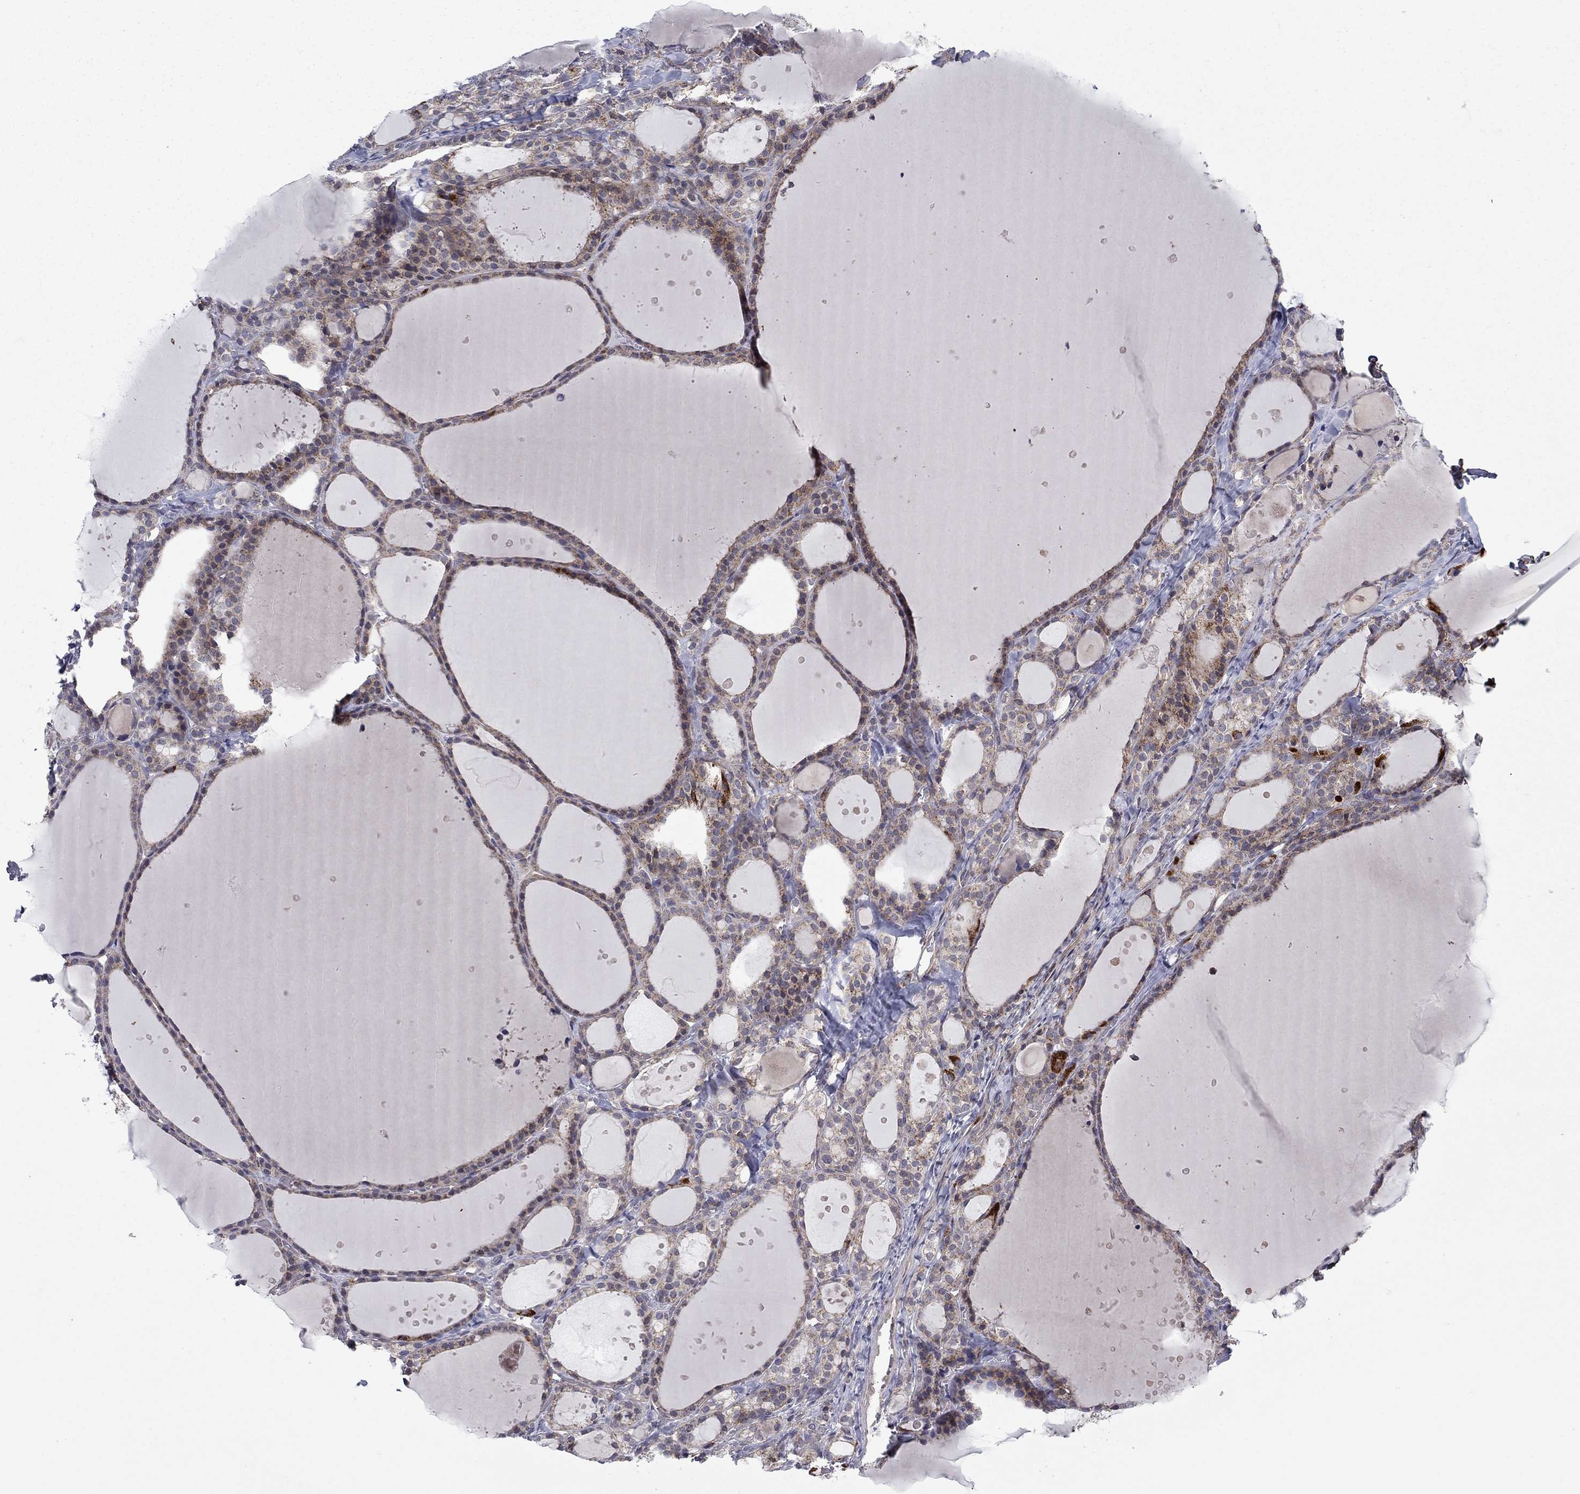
{"staining": {"intensity": "moderate", "quantity": "<25%", "location": "cytoplasmic/membranous"}, "tissue": "thyroid gland", "cell_type": "Glandular cells", "image_type": "normal", "snomed": [{"axis": "morphology", "description": "Normal tissue, NOS"}, {"axis": "topography", "description": "Thyroid gland"}], "caption": "Approximately <25% of glandular cells in unremarkable human thyroid gland demonstrate moderate cytoplasmic/membranous protein expression as visualized by brown immunohistochemical staining.", "gene": "DOP1B", "patient": {"sex": "male", "age": 68}}